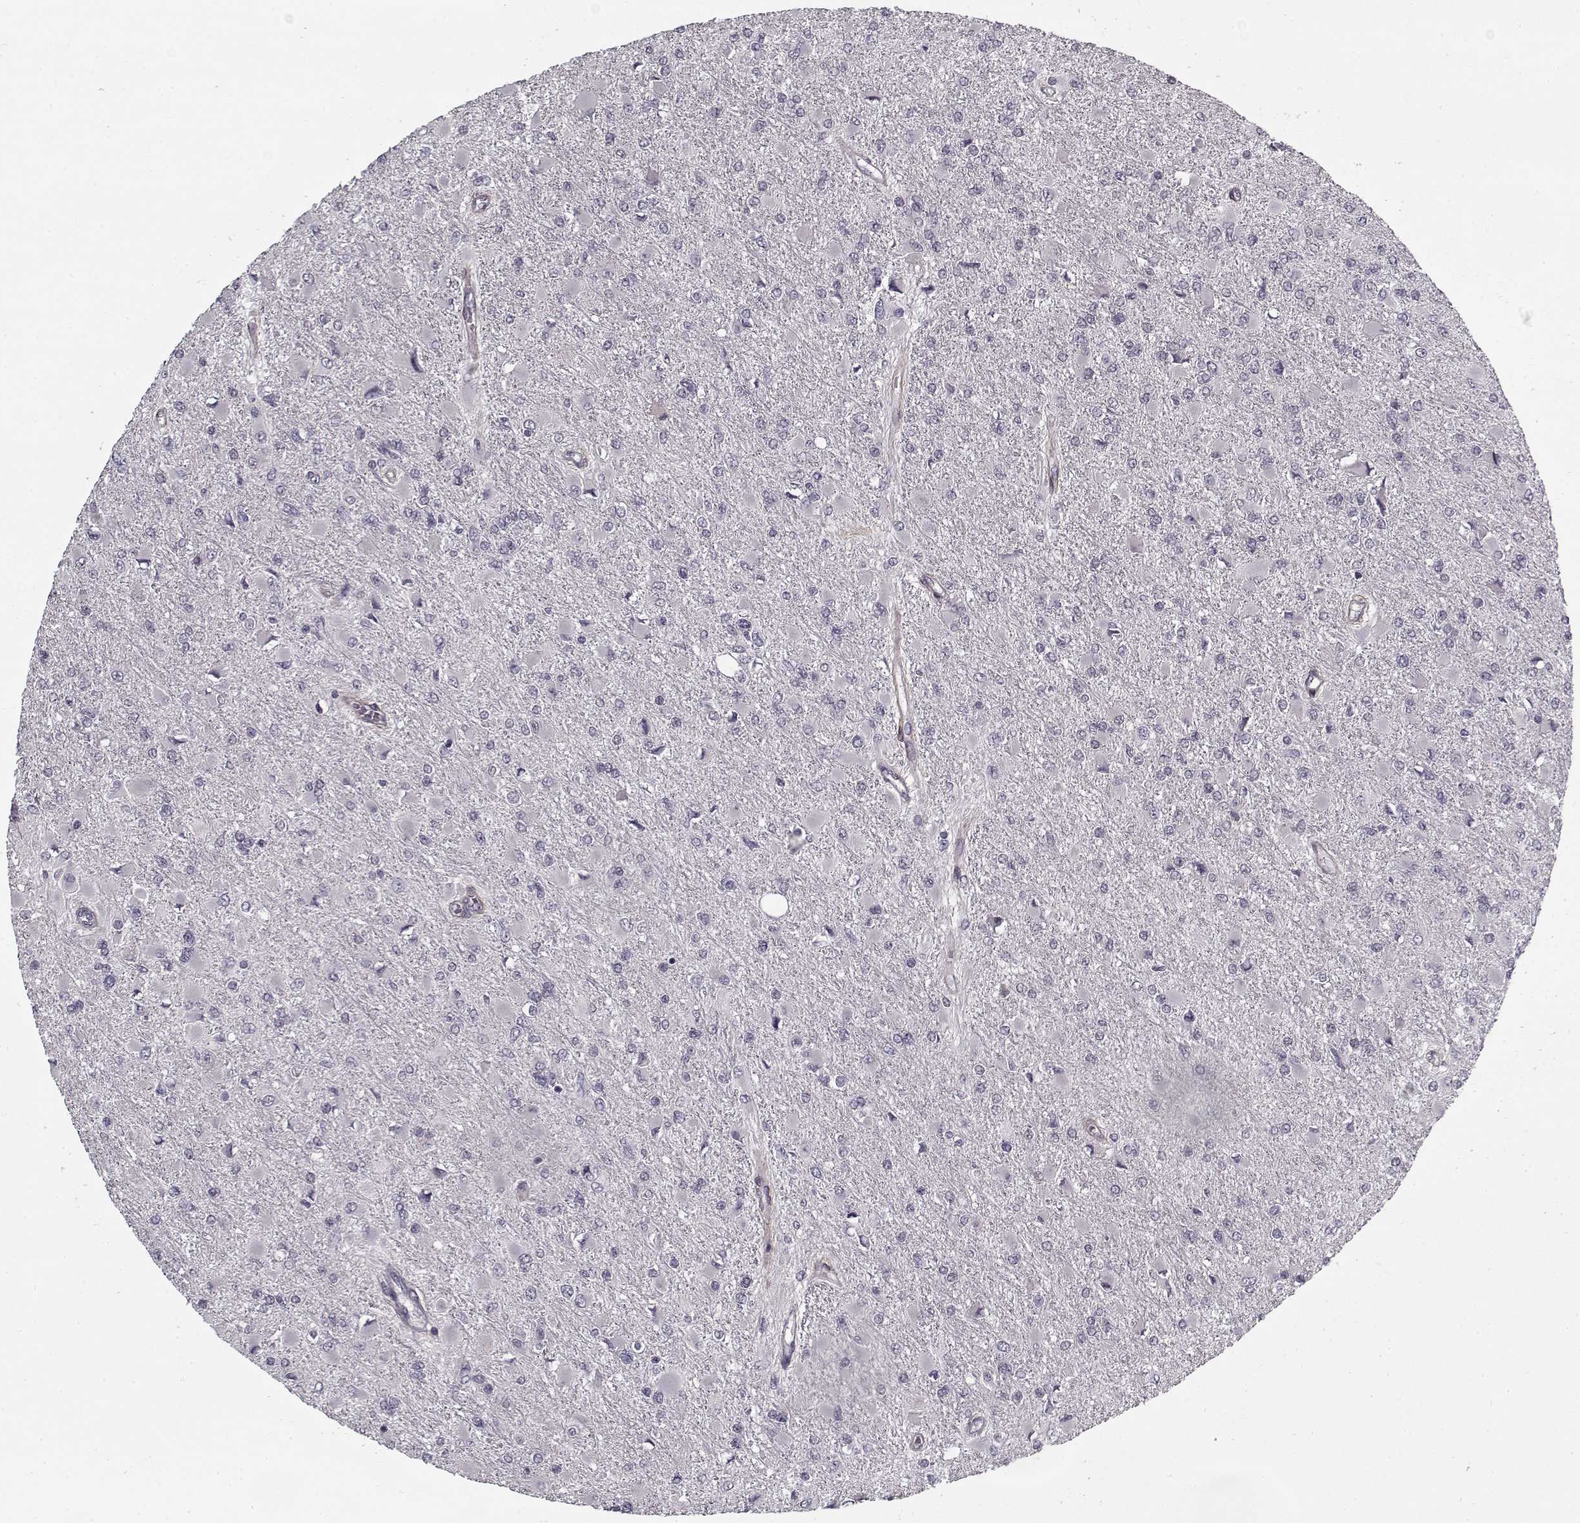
{"staining": {"intensity": "negative", "quantity": "none", "location": "none"}, "tissue": "glioma", "cell_type": "Tumor cells", "image_type": "cancer", "snomed": [{"axis": "morphology", "description": "Glioma, malignant, High grade"}, {"axis": "topography", "description": "Cerebral cortex"}], "caption": "The image displays no significant staining in tumor cells of high-grade glioma (malignant).", "gene": "LAMA2", "patient": {"sex": "female", "age": 36}}